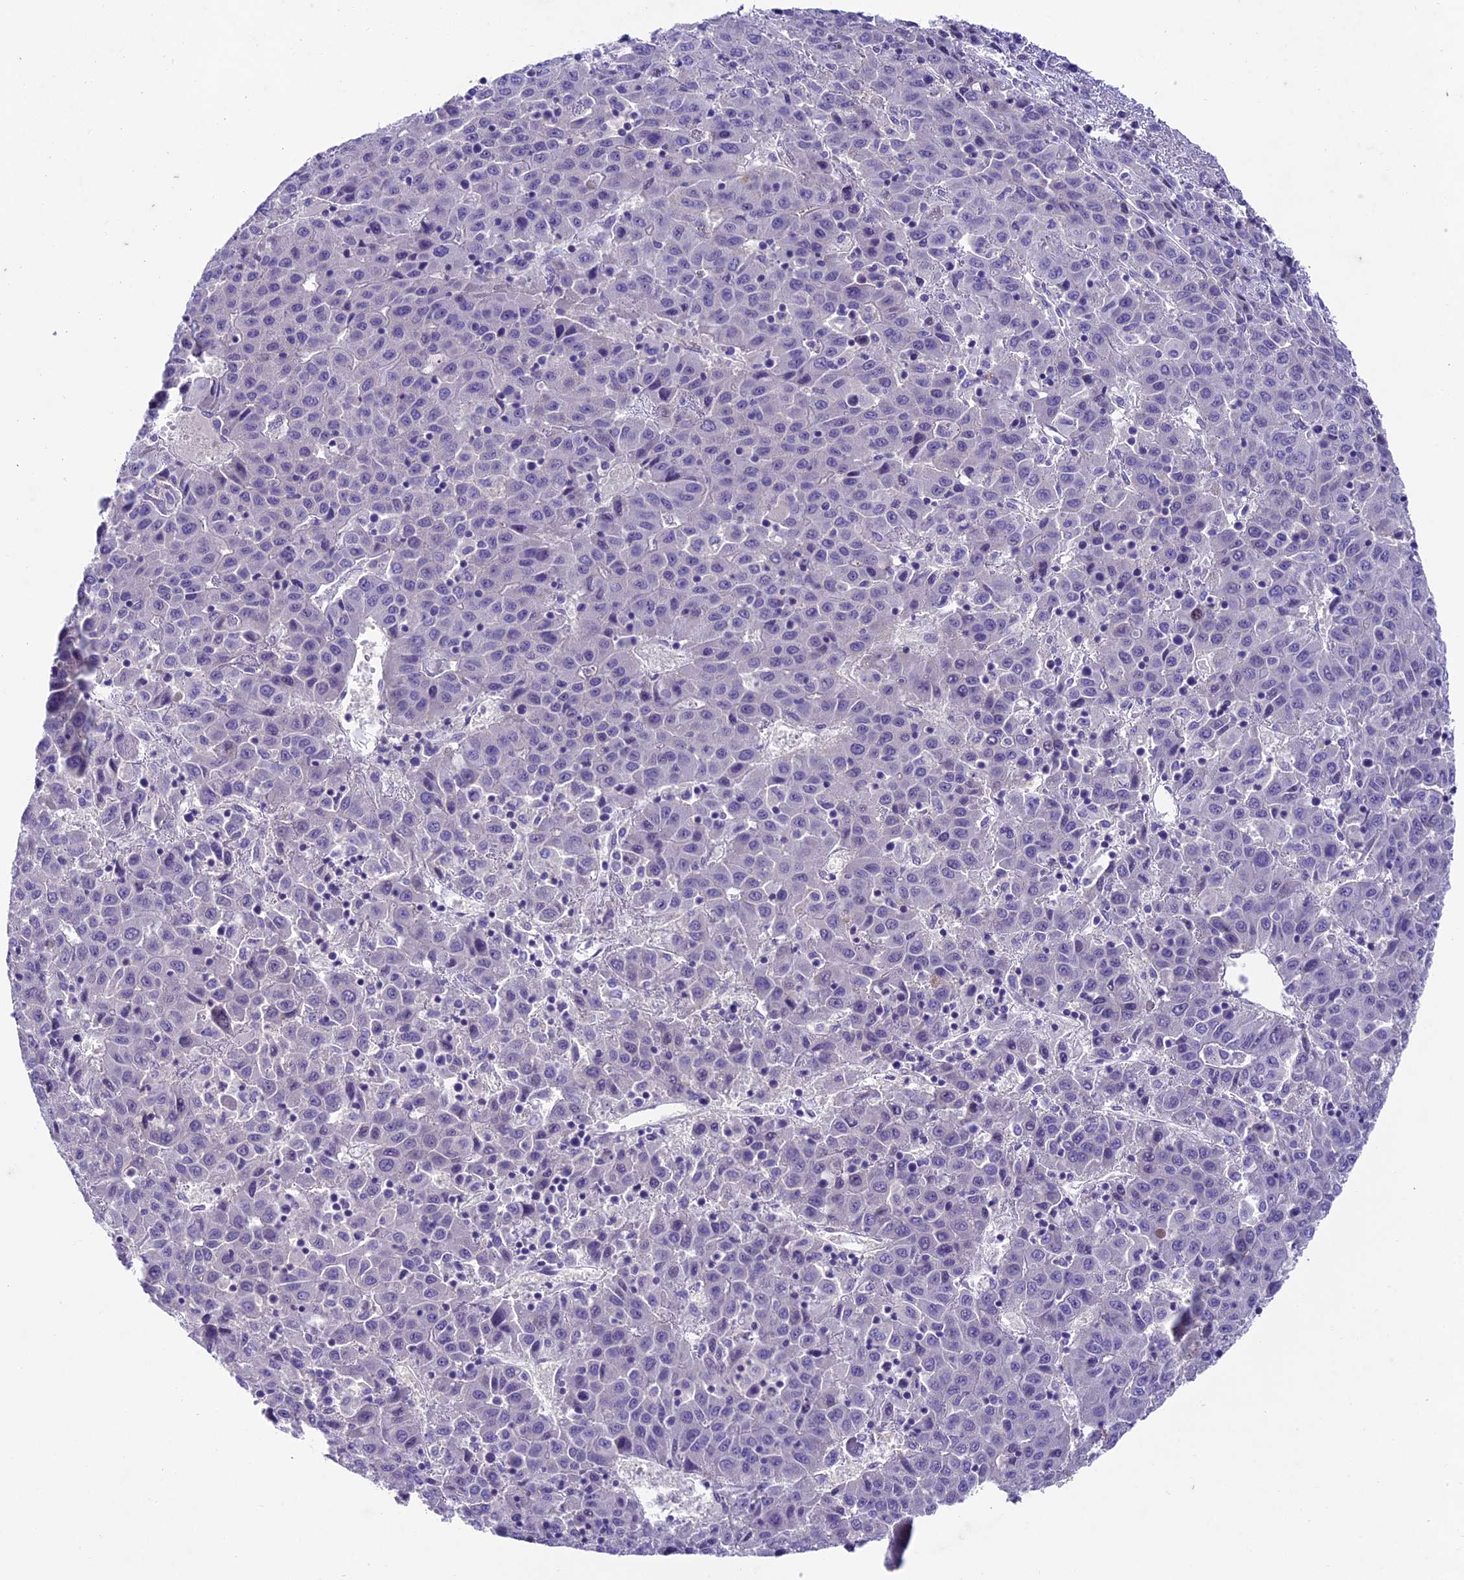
{"staining": {"intensity": "negative", "quantity": "none", "location": "none"}, "tissue": "liver cancer", "cell_type": "Tumor cells", "image_type": "cancer", "snomed": [{"axis": "morphology", "description": "Carcinoma, Hepatocellular, NOS"}, {"axis": "topography", "description": "Liver"}], "caption": "An image of human liver hepatocellular carcinoma is negative for staining in tumor cells.", "gene": "IFT140", "patient": {"sex": "female", "age": 53}}